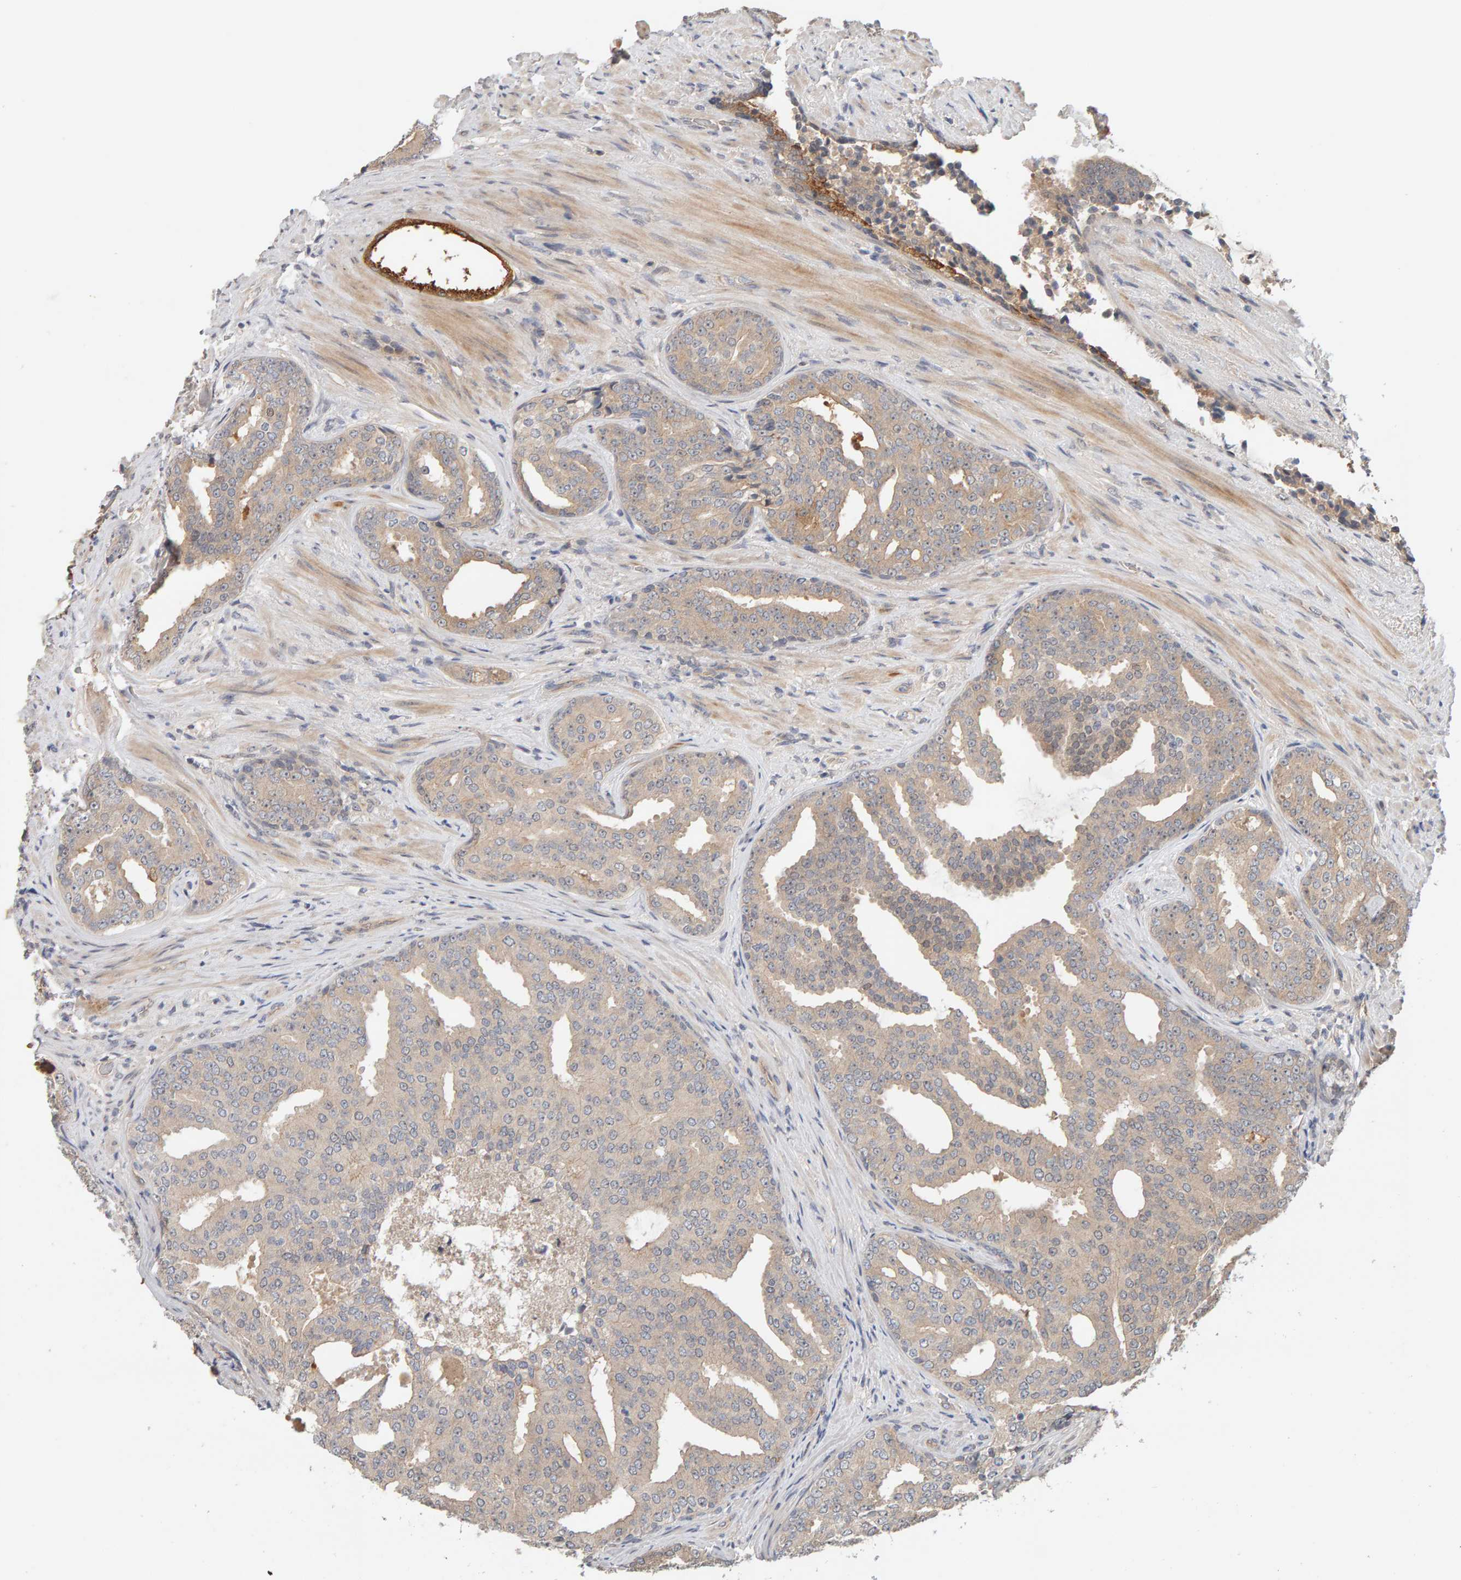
{"staining": {"intensity": "weak", "quantity": ">75%", "location": "cytoplasmic/membranous"}, "tissue": "prostate cancer", "cell_type": "Tumor cells", "image_type": "cancer", "snomed": [{"axis": "morphology", "description": "Adenocarcinoma, High grade"}, {"axis": "topography", "description": "Prostate"}], "caption": "There is low levels of weak cytoplasmic/membranous positivity in tumor cells of prostate cancer, as demonstrated by immunohistochemical staining (brown color).", "gene": "PPP1R16A", "patient": {"sex": "male", "age": 71}}